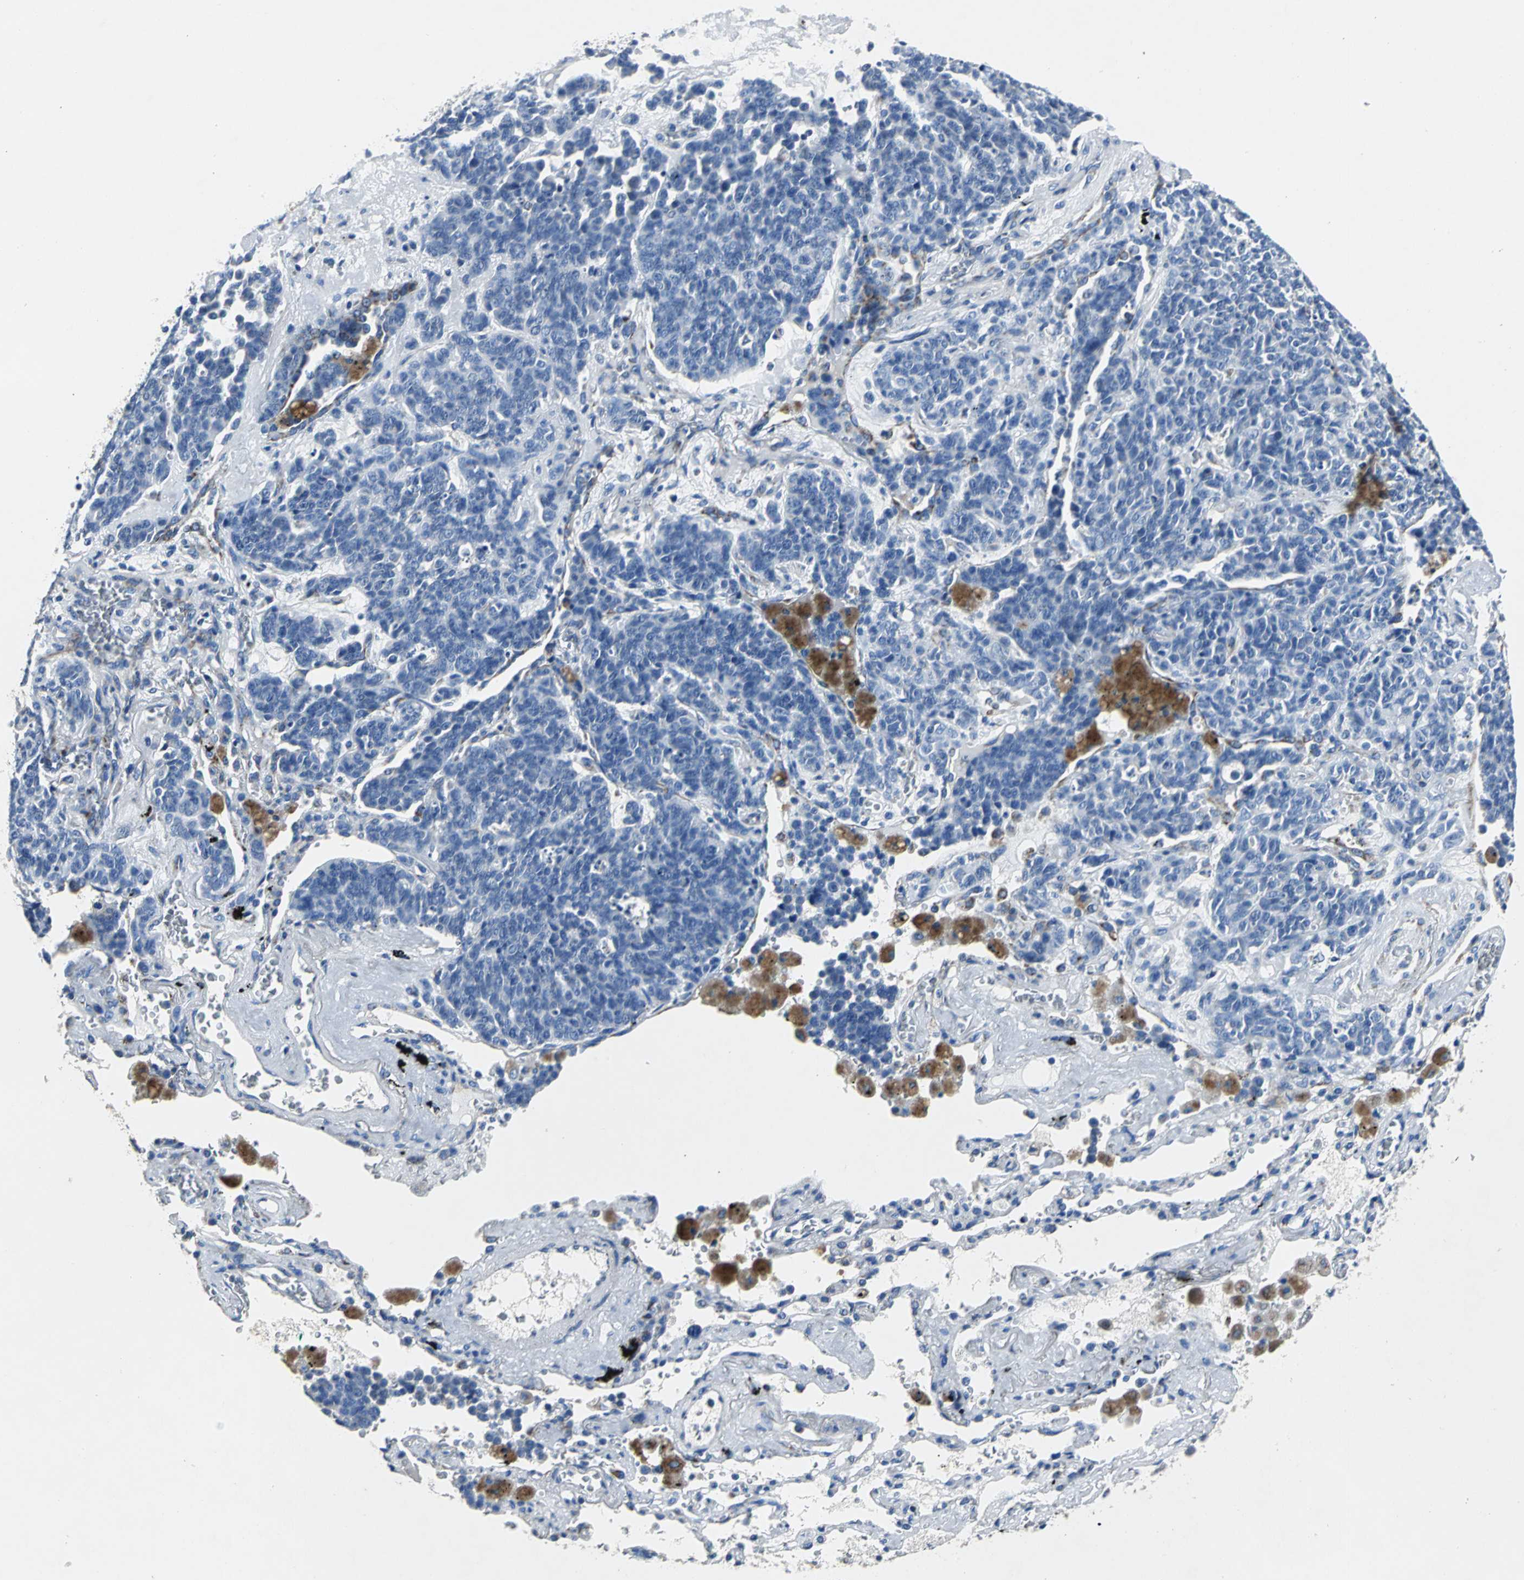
{"staining": {"intensity": "weak", "quantity": "<25%", "location": "cytoplasmic/membranous"}, "tissue": "lung cancer", "cell_type": "Tumor cells", "image_type": "cancer", "snomed": [{"axis": "morphology", "description": "Neoplasm, malignant, NOS"}, {"axis": "topography", "description": "Lung"}], "caption": "Tumor cells show no significant protein positivity in malignant neoplasm (lung). Nuclei are stained in blue.", "gene": "IFI6", "patient": {"sex": "female", "age": 58}}